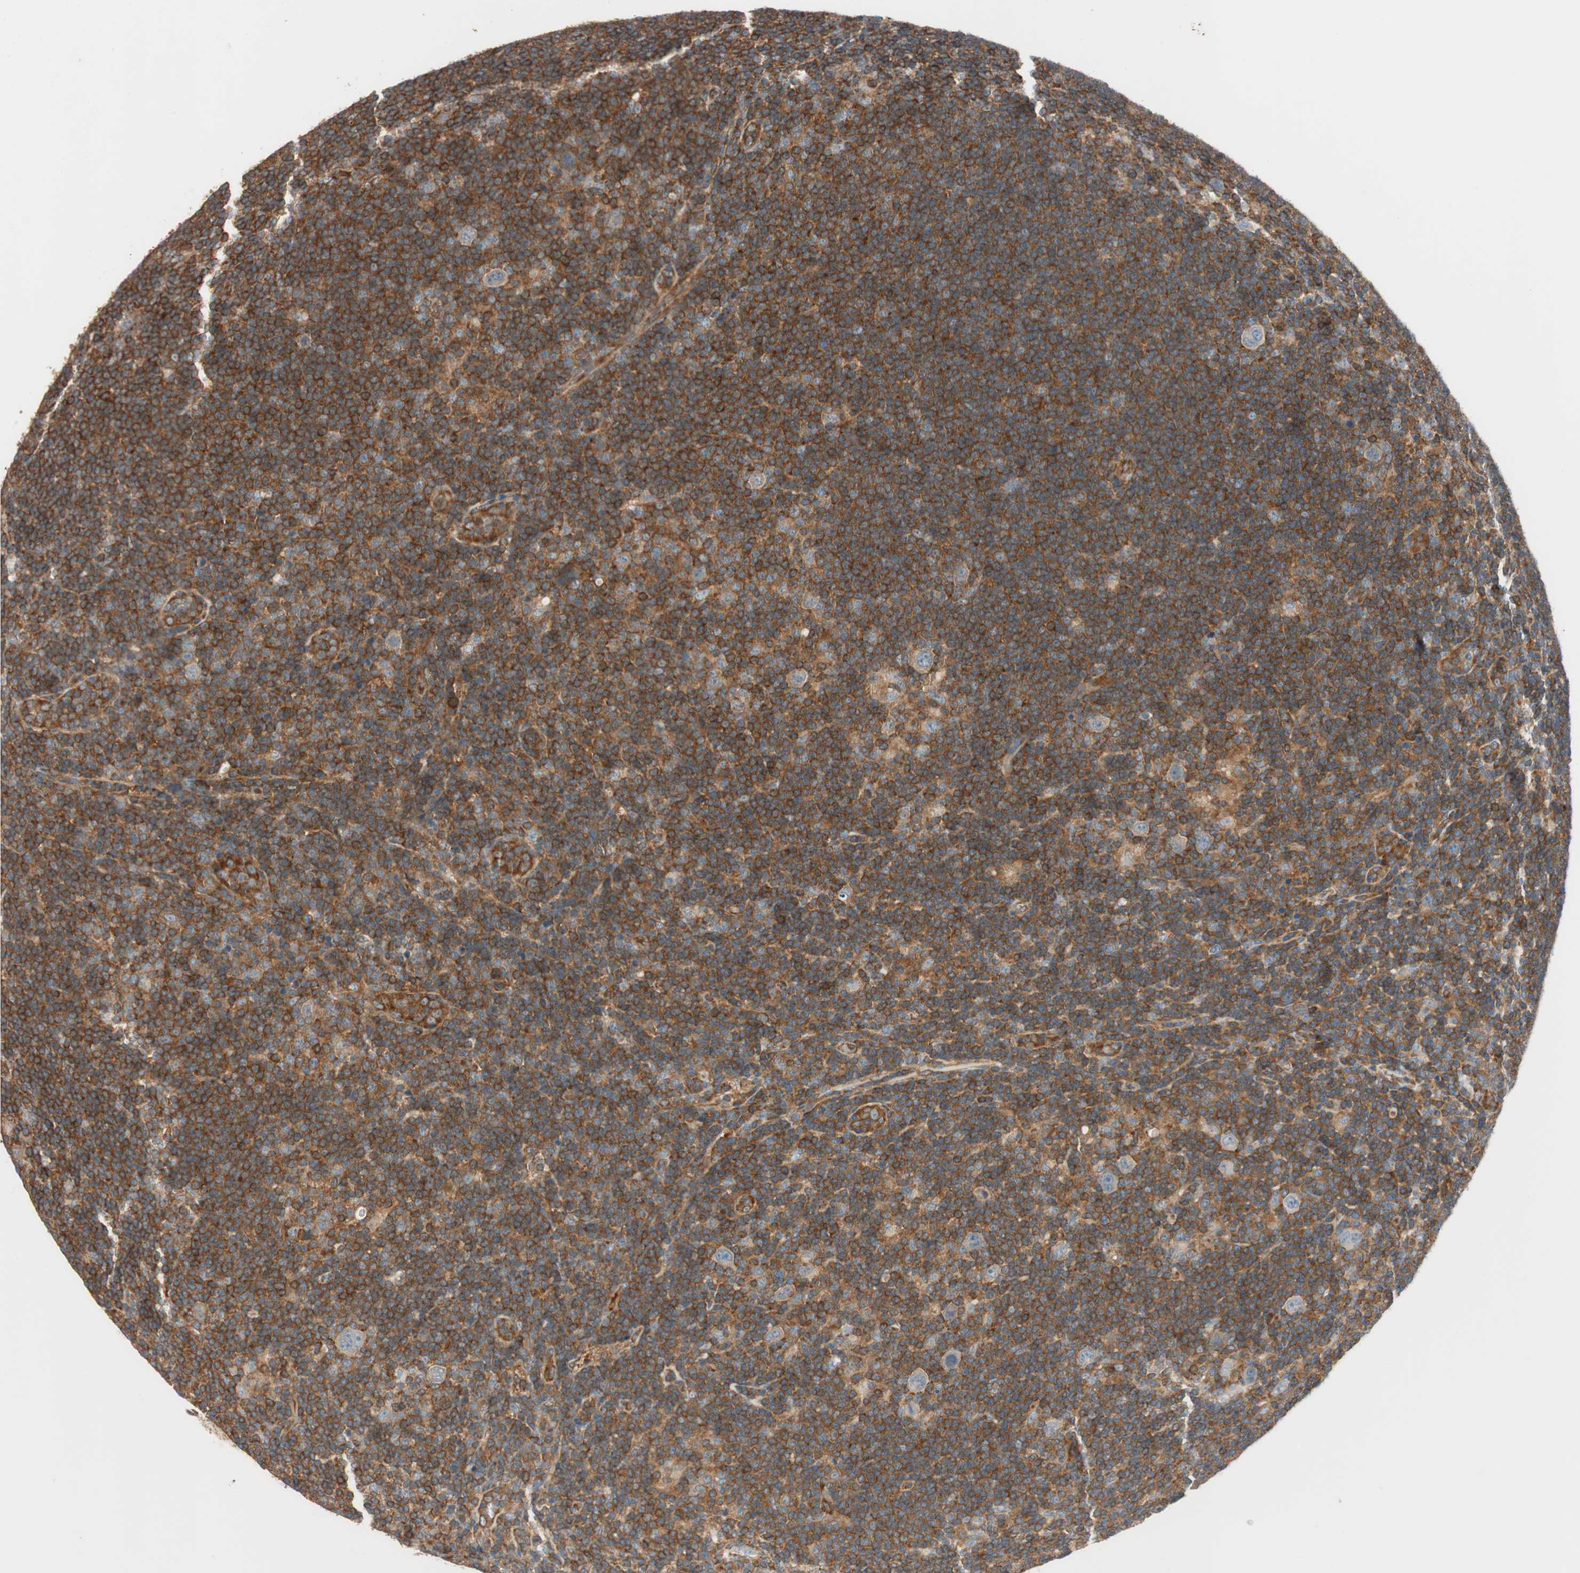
{"staining": {"intensity": "strong", "quantity": ">75%", "location": "cytoplasmic/membranous"}, "tissue": "lymphoma", "cell_type": "Tumor cells", "image_type": "cancer", "snomed": [{"axis": "morphology", "description": "Hodgkin's disease, NOS"}, {"axis": "topography", "description": "Lymph node"}], "caption": "A high amount of strong cytoplasmic/membranous expression is identified in about >75% of tumor cells in lymphoma tissue. The protein is stained brown, and the nuclei are stained in blue (DAB (3,3'-diaminobenzidine) IHC with brightfield microscopy, high magnification).", "gene": "WASL", "patient": {"sex": "female", "age": 57}}